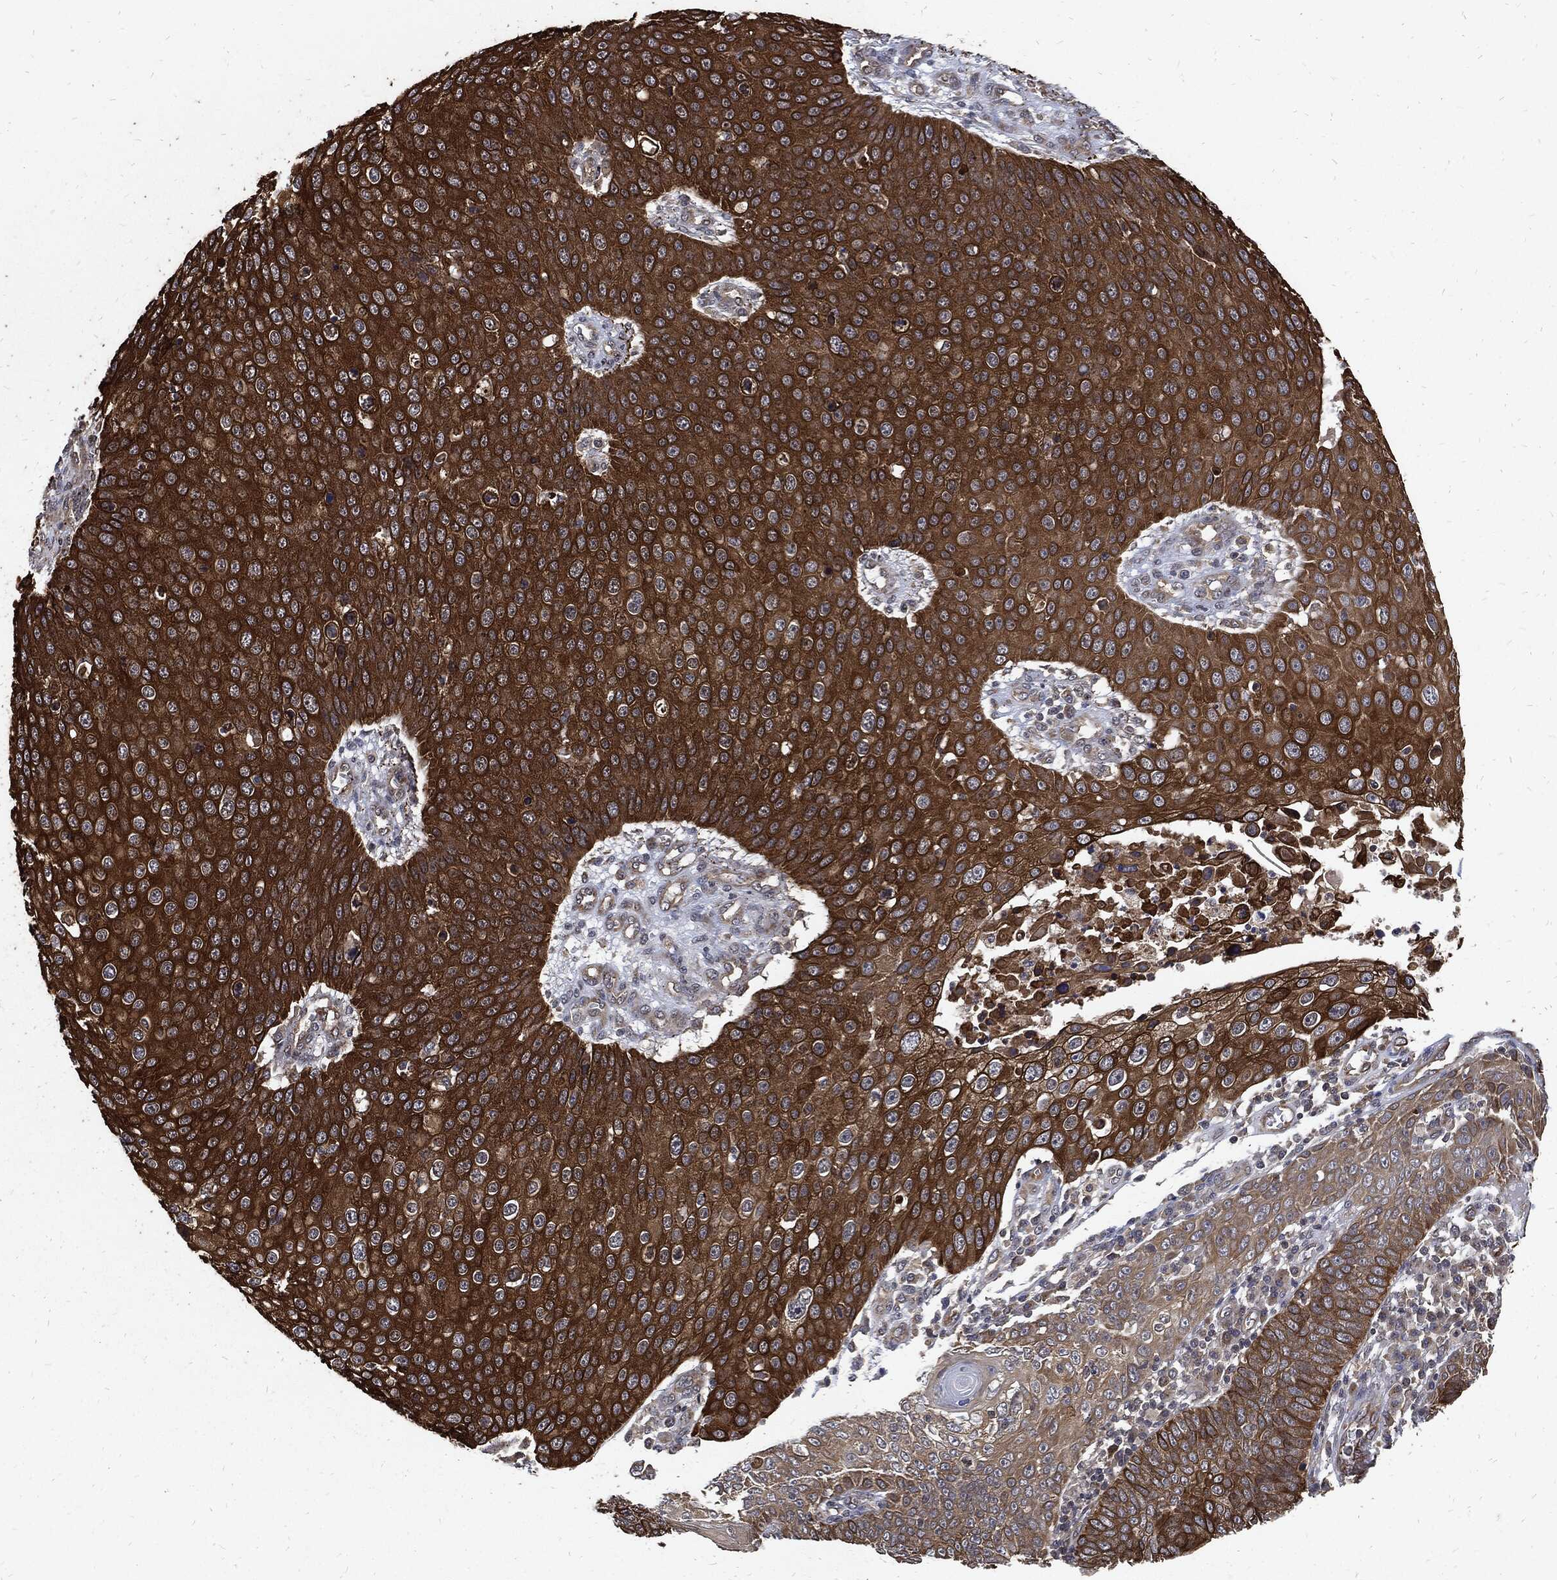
{"staining": {"intensity": "strong", "quantity": ">75%", "location": "cytoplasmic/membranous"}, "tissue": "skin cancer", "cell_type": "Tumor cells", "image_type": "cancer", "snomed": [{"axis": "morphology", "description": "Squamous cell carcinoma, NOS"}, {"axis": "topography", "description": "Skin"}], "caption": "Brown immunohistochemical staining in skin cancer displays strong cytoplasmic/membranous staining in about >75% of tumor cells. (Stains: DAB (3,3'-diaminobenzidine) in brown, nuclei in blue, Microscopy: brightfield microscopy at high magnification).", "gene": "DCTN1", "patient": {"sex": "male", "age": 71}}